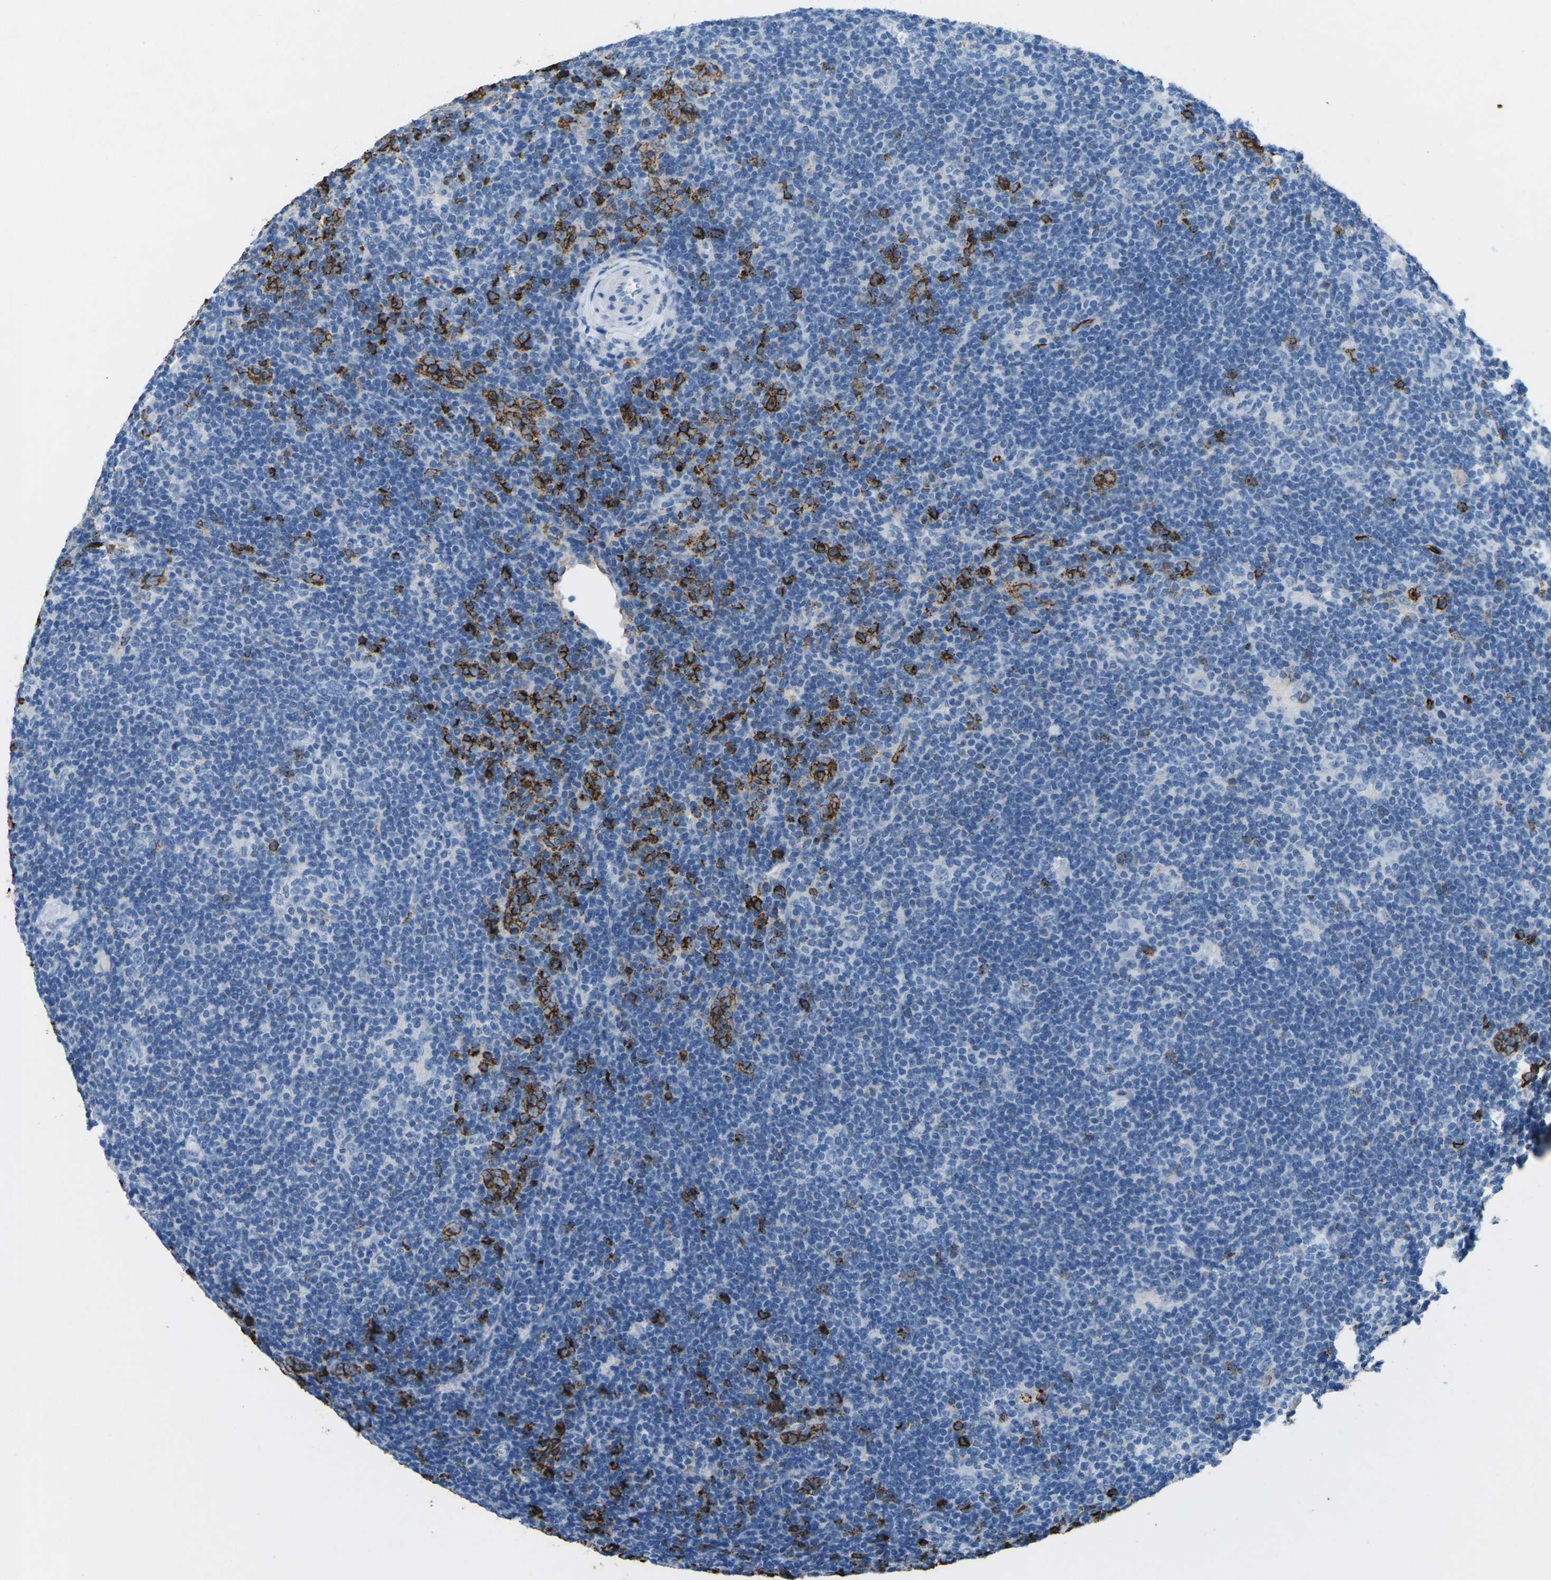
{"staining": {"intensity": "negative", "quantity": "none", "location": "none"}, "tissue": "lymphoma", "cell_type": "Tumor cells", "image_type": "cancer", "snomed": [{"axis": "morphology", "description": "Hodgkin's disease, NOS"}, {"axis": "topography", "description": "Lymph node"}], "caption": "The photomicrograph demonstrates no significant staining in tumor cells of Hodgkin's disease.", "gene": "CTAGE1", "patient": {"sex": "female", "age": 57}}